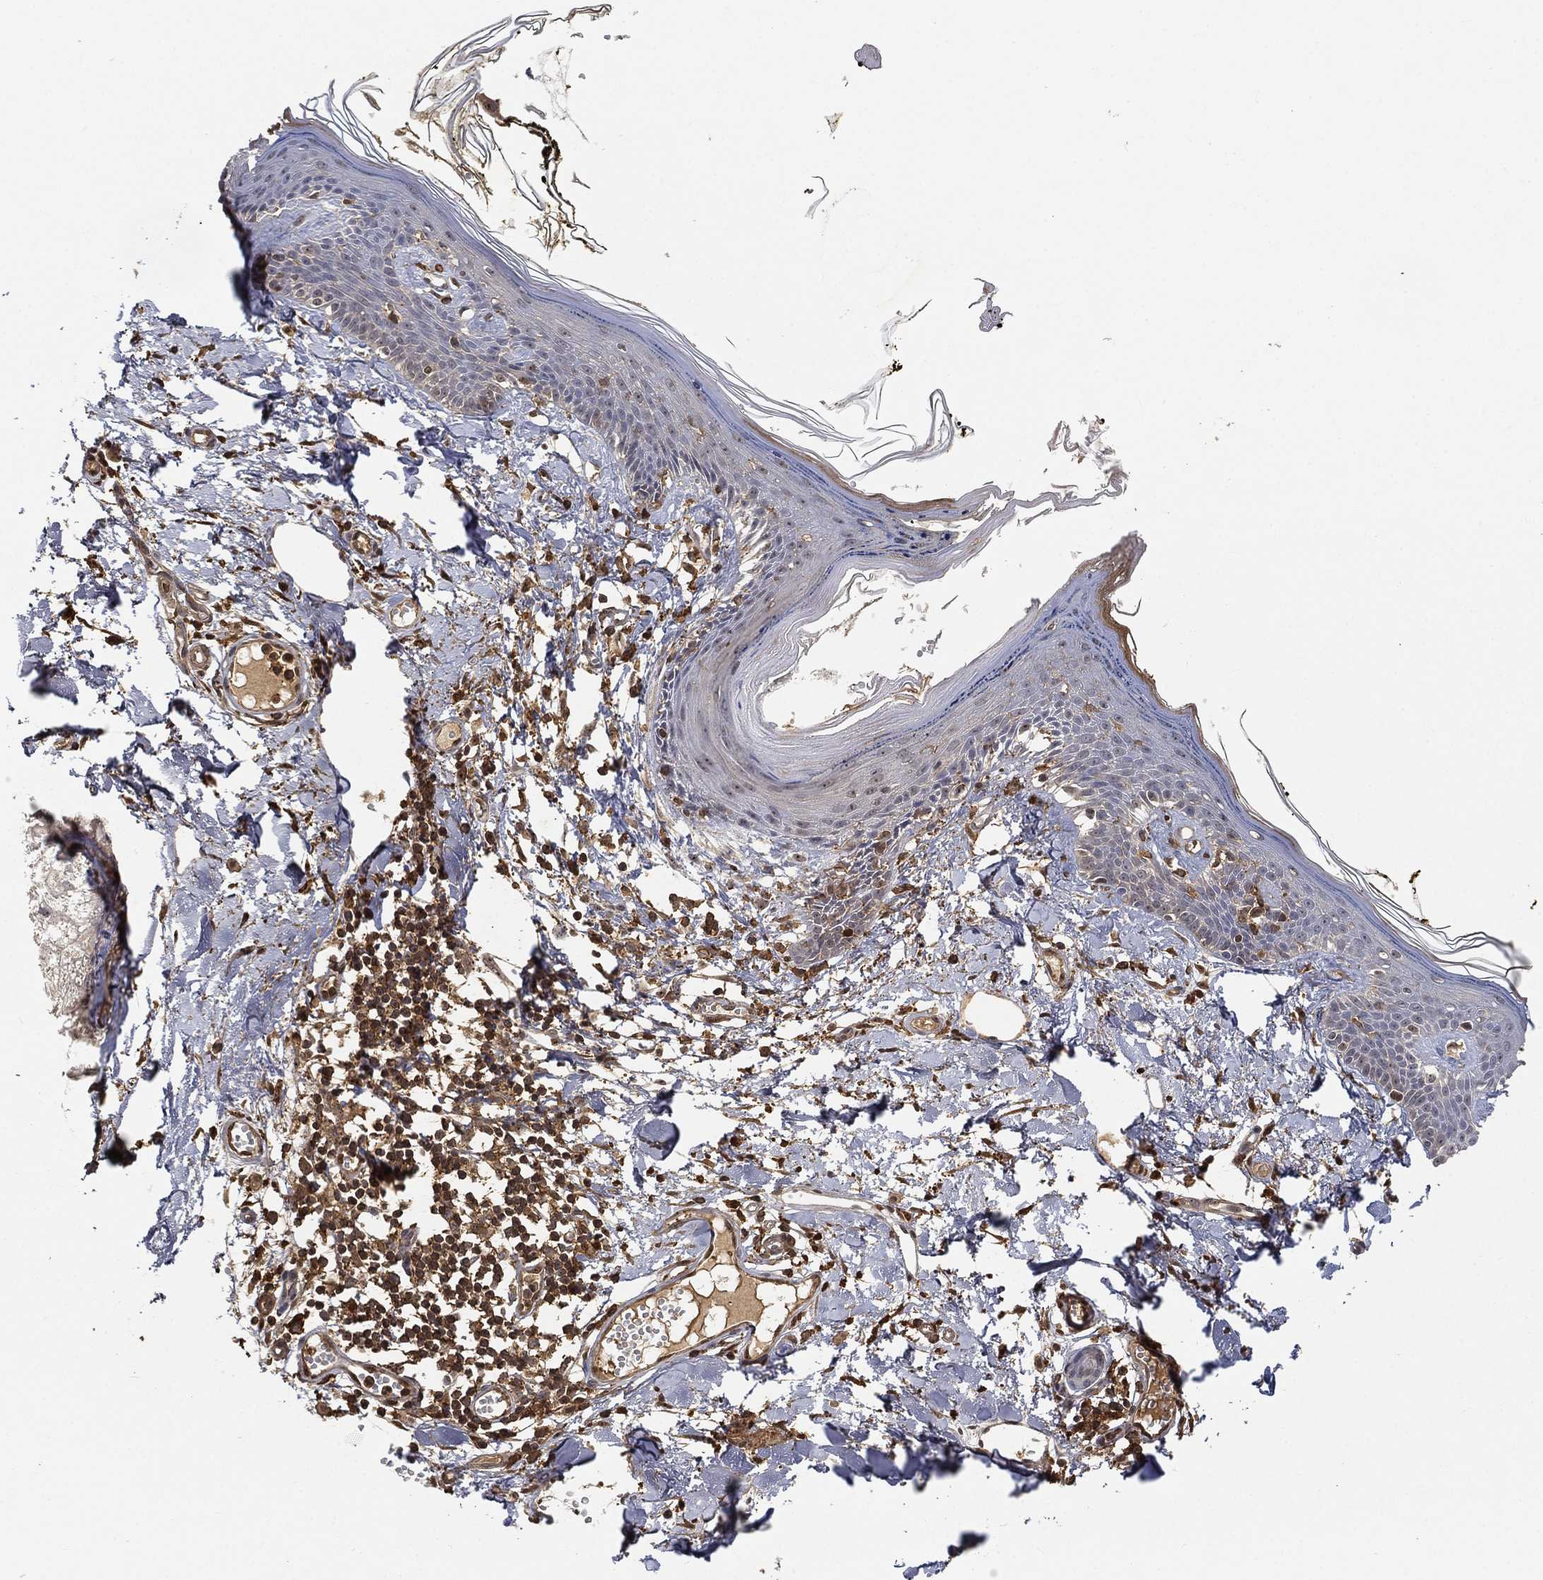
{"staining": {"intensity": "negative", "quantity": "none", "location": "none"}, "tissue": "skin", "cell_type": "Fibroblasts", "image_type": "normal", "snomed": [{"axis": "morphology", "description": "Normal tissue, NOS"}, {"axis": "topography", "description": "Skin"}], "caption": "Immunohistochemistry (IHC) image of benign skin stained for a protein (brown), which demonstrates no expression in fibroblasts.", "gene": "CRYL1", "patient": {"sex": "male", "age": 76}}